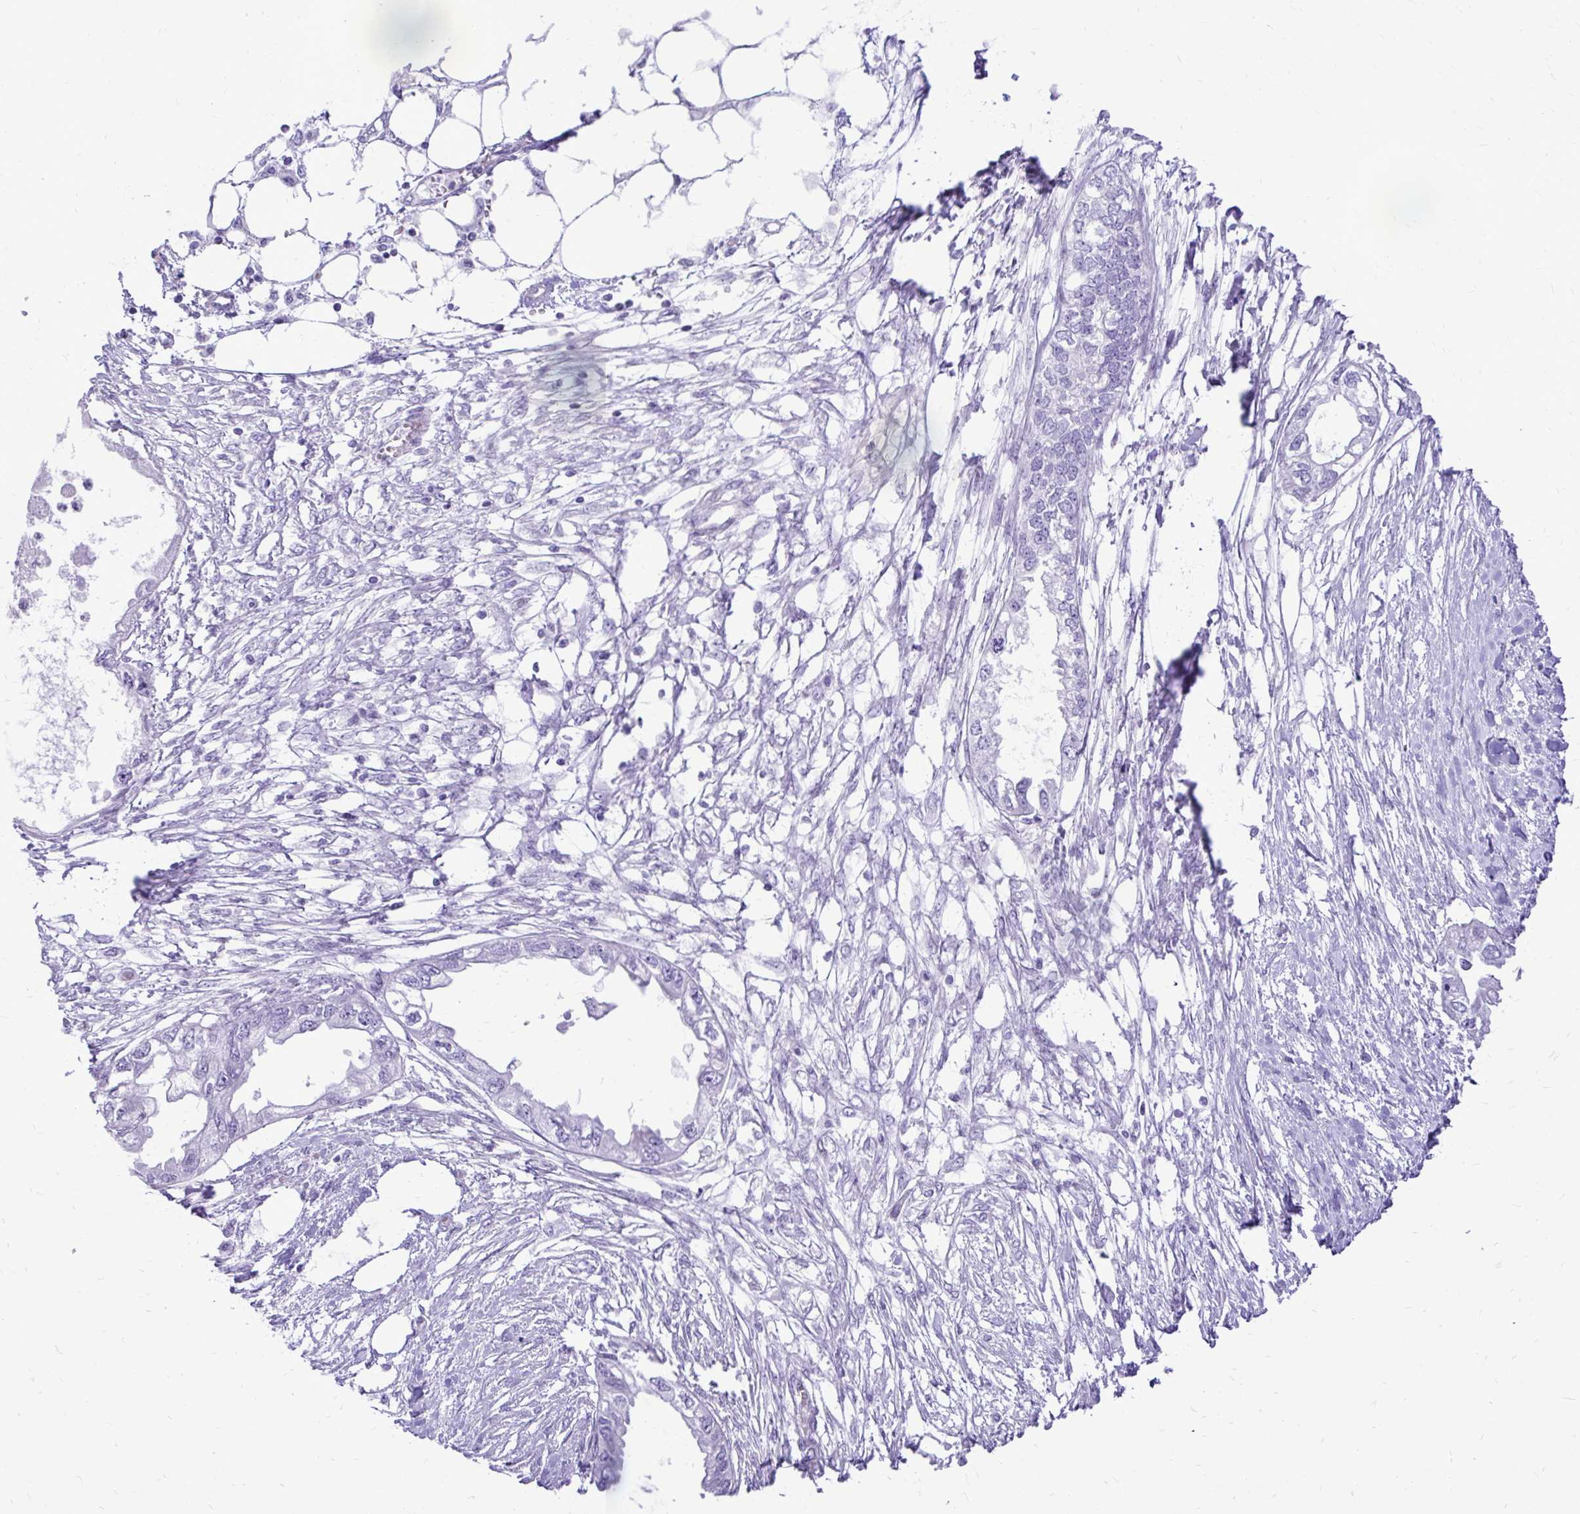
{"staining": {"intensity": "negative", "quantity": "none", "location": "none"}, "tissue": "endometrial cancer", "cell_type": "Tumor cells", "image_type": "cancer", "snomed": [{"axis": "morphology", "description": "Adenocarcinoma, NOS"}, {"axis": "morphology", "description": "Adenocarcinoma, metastatic, NOS"}, {"axis": "topography", "description": "Adipose tissue"}, {"axis": "topography", "description": "Endometrium"}], "caption": "Endometrial cancer was stained to show a protein in brown. There is no significant staining in tumor cells.", "gene": "PELI3", "patient": {"sex": "female", "age": 67}}